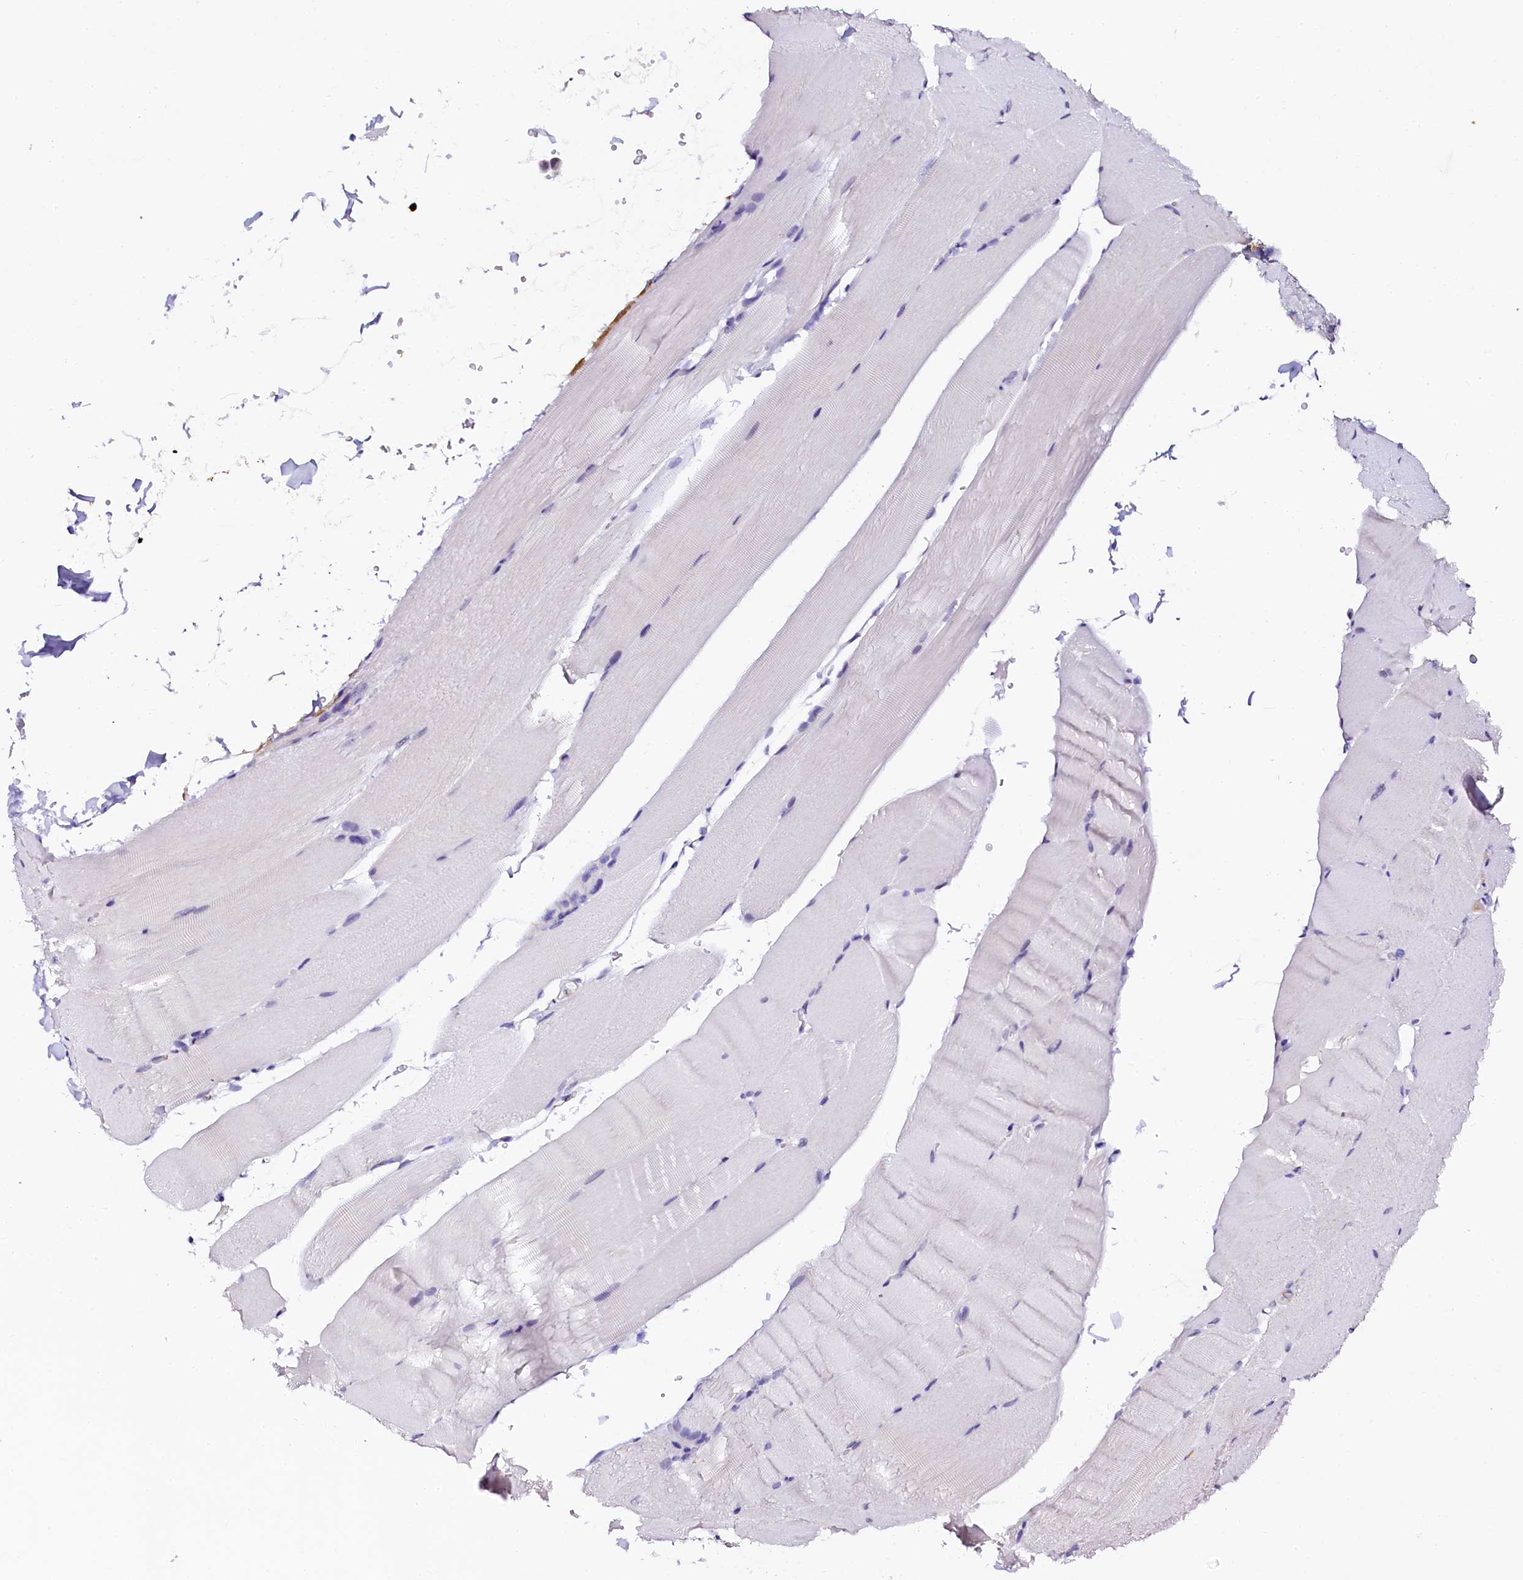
{"staining": {"intensity": "negative", "quantity": "none", "location": "none"}, "tissue": "skeletal muscle", "cell_type": "Myocytes", "image_type": "normal", "snomed": [{"axis": "morphology", "description": "Normal tissue, NOS"}, {"axis": "topography", "description": "Skeletal muscle"}, {"axis": "topography", "description": "Parathyroid gland"}], "caption": "Photomicrograph shows no protein staining in myocytes of unremarkable skeletal muscle. (DAB (3,3'-diaminobenzidine) immunohistochemistry (IHC), high magnification).", "gene": "SORD", "patient": {"sex": "female", "age": 37}}